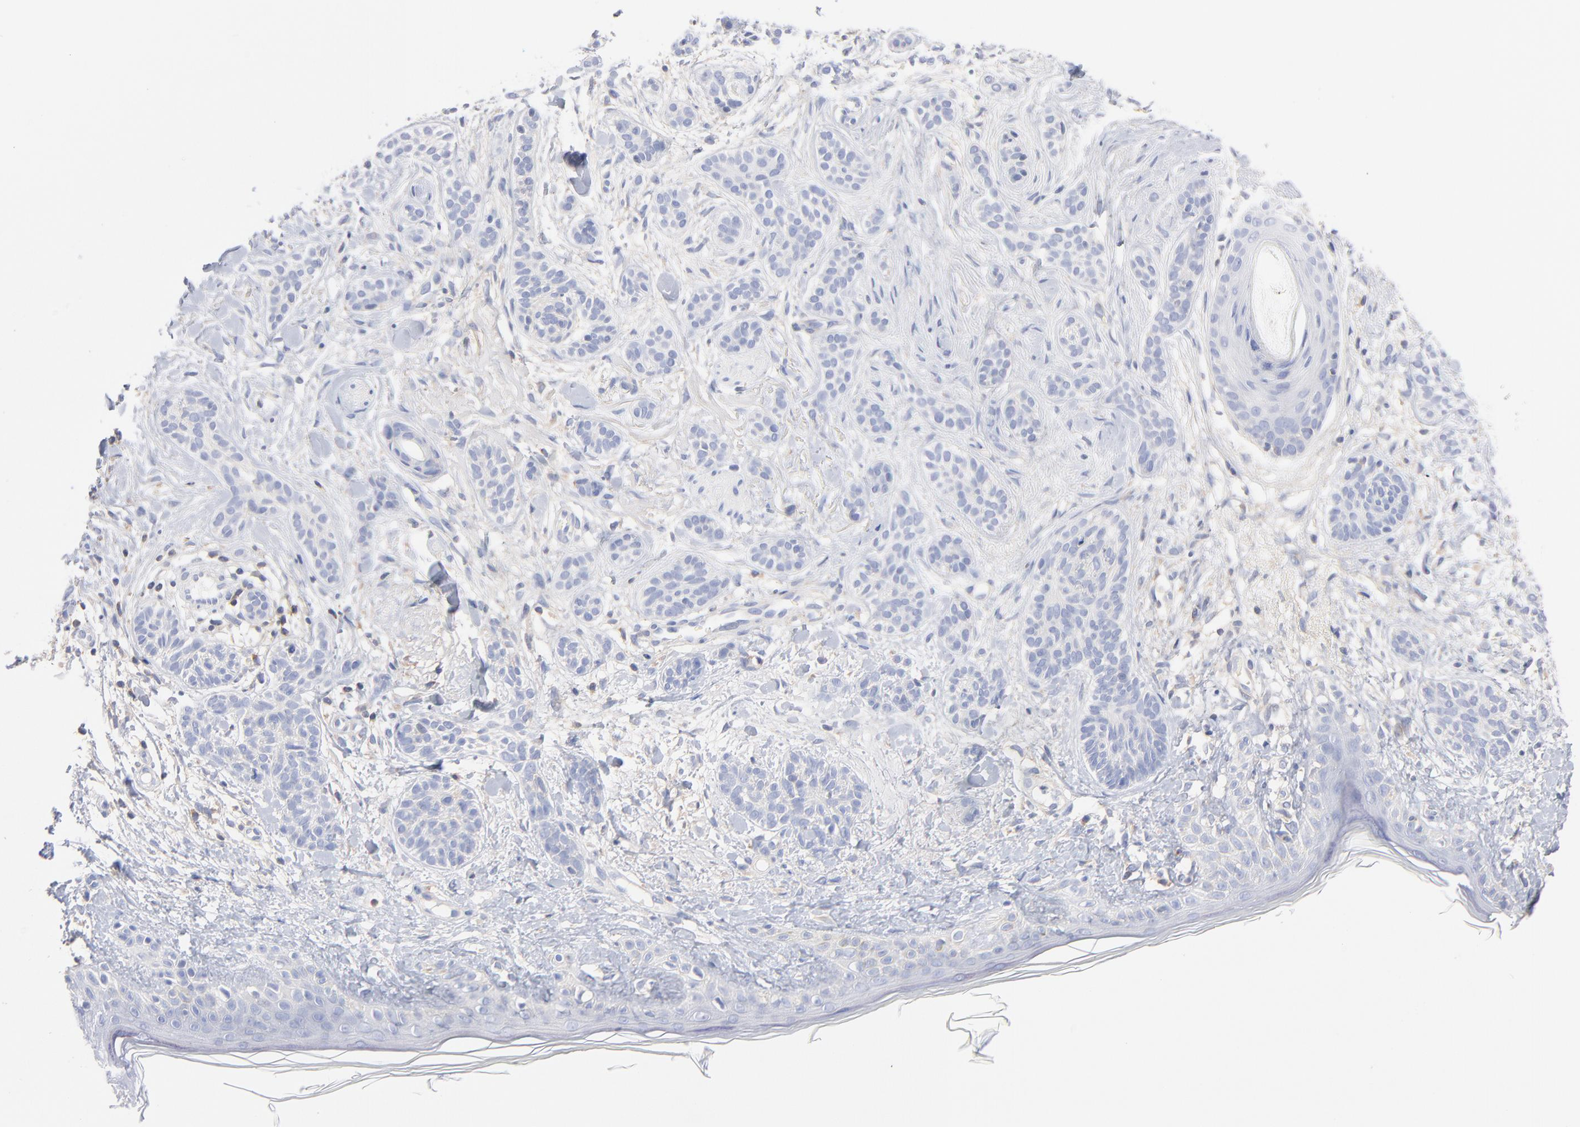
{"staining": {"intensity": "negative", "quantity": "none", "location": "none"}, "tissue": "skin cancer", "cell_type": "Tumor cells", "image_type": "cancer", "snomed": [{"axis": "morphology", "description": "Normal tissue, NOS"}, {"axis": "morphology", "description": "Basal cell carcinoma"}, {"axis": "topography", "description": "Skin"}], "caption": "This is a photomicrograph of immunohistochemistry (IHC) staining of skin basal cell carcinoma, which shows no expression in tumor cells.", "gene": "SEPTIN6", "patient": {"sex": "male", "age": 63}}